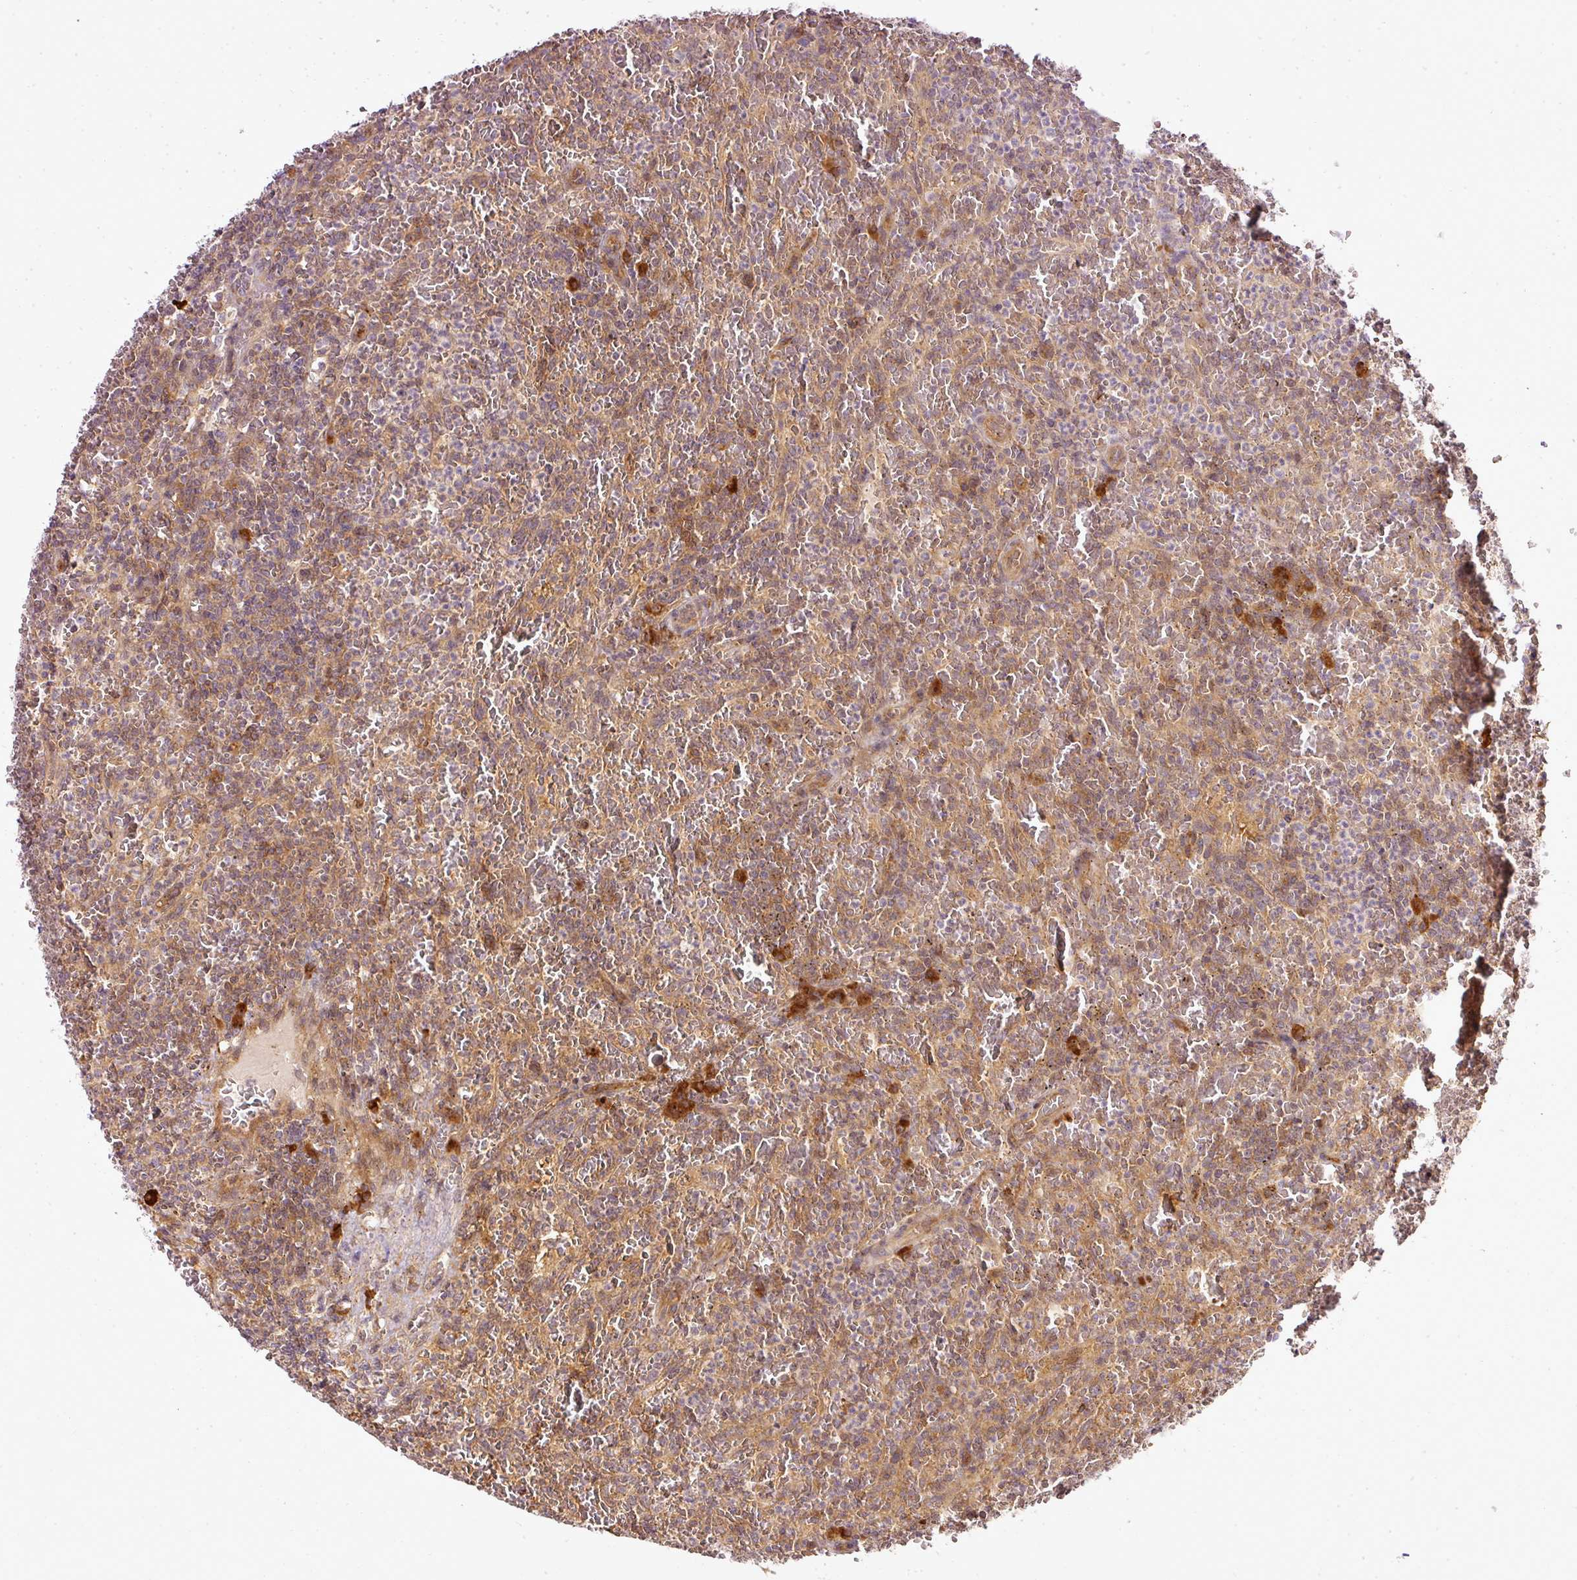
{"staining": {"intensity": "weak", "quantity": "<25%", "location": "cytoplasmic/membranous"}, "tissue": "lymphoma", "cell_type": "Tumor cells", "image_type": "cancer", "snomed": [{"axis": "morphology", "description": "Malignant lymphoma, non-Hodgkin's type, Low grade"}, {"axis": "topography", "description": "Spleen"}], "caption": "Tumor cells are negative for brown protein staining in lymphoma.", "gene": "MIF4GD", "patient": {"sex": "female", "age": 64}}